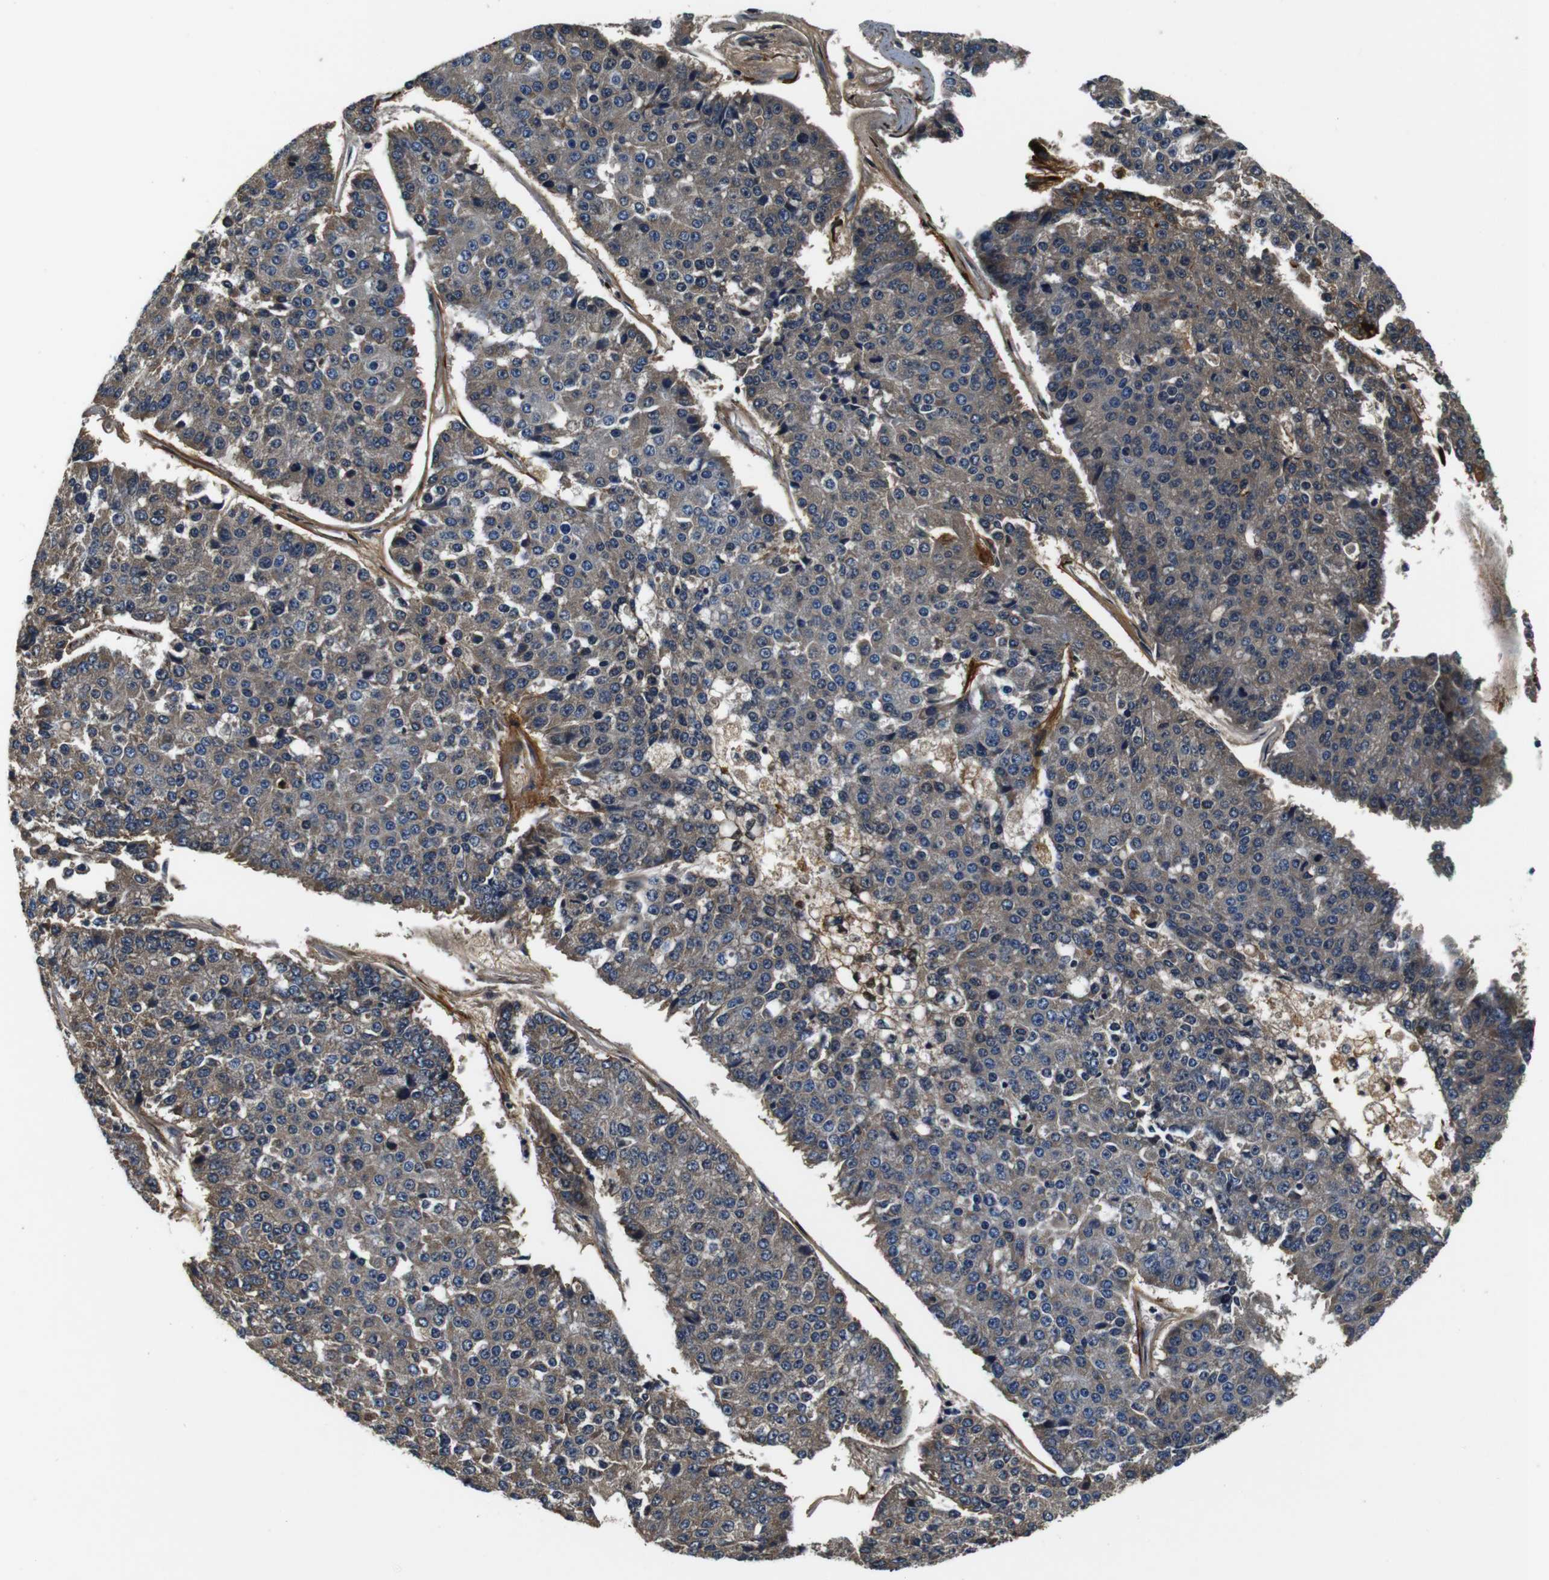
{"staining": {"intensity": "weak", "quantity": "25%-75%", "location": "cytoplasmic/membranous"}, "tissue": "pancreatic cancer", "cell_type": "Tumor cells", "image_type": "cancer", "snomed": [{"axis": "morphology", "description": "Adenocarcinoma, NOS"}, {"axis": "topography", "description": "Pancreas"}], "caption": "IHC micrograph of human pancreatic adenocarcinoma stained for a protein (brown), which displays low levels of weak cytoplasmic/membranous expression in approximately 25%-75% of tumor cells.", "gene": "COL1A1", "patient": {"sex": "male", "age": 50}}